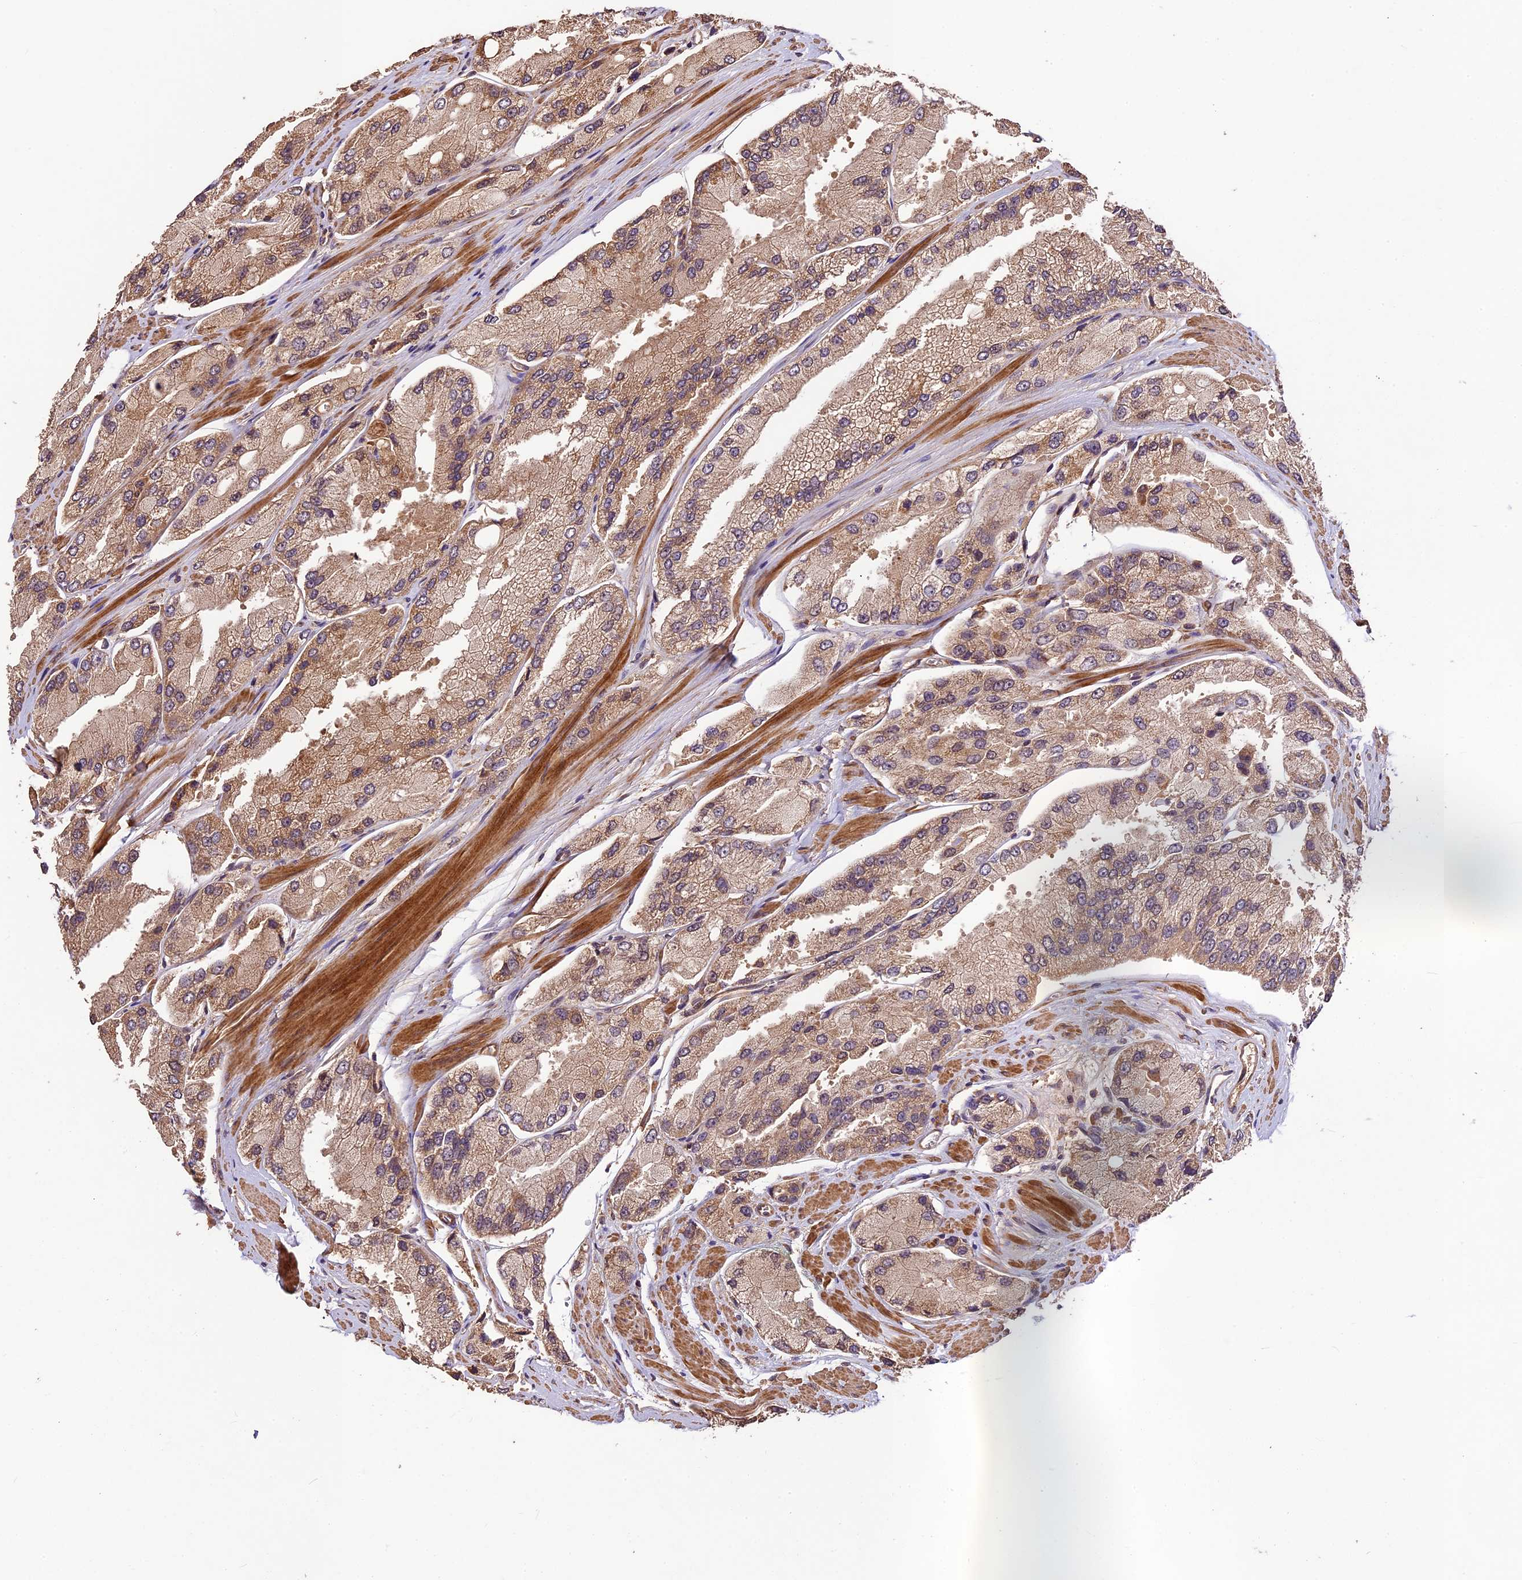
{"staining": {"intensity": "weak", "quantity": ">75%", "location": "cytoplasmic/membranous"}, "tissue": "prostate cancer", "cell_type": "Tumor cells", "image_type": "cancer", "snomed": [{"axis": "morphology", "description": "Adenocarcinoma, High grade"}, {"axis": "topography", "description": "Prostate"}], "caption": "Weak cytoplasmic/membranous protein staining is appreciated in about >75% of tumor cells in high-grade adenocarcinoma (prostate). Using DAB (3,3'-diaminobenzidine) (brown) and hematoxylin (blue) stains, captured at high magnification using brightfield microscopy.", "gene": "CRLF1", "patient": {"sex": "male", "age": 58}}